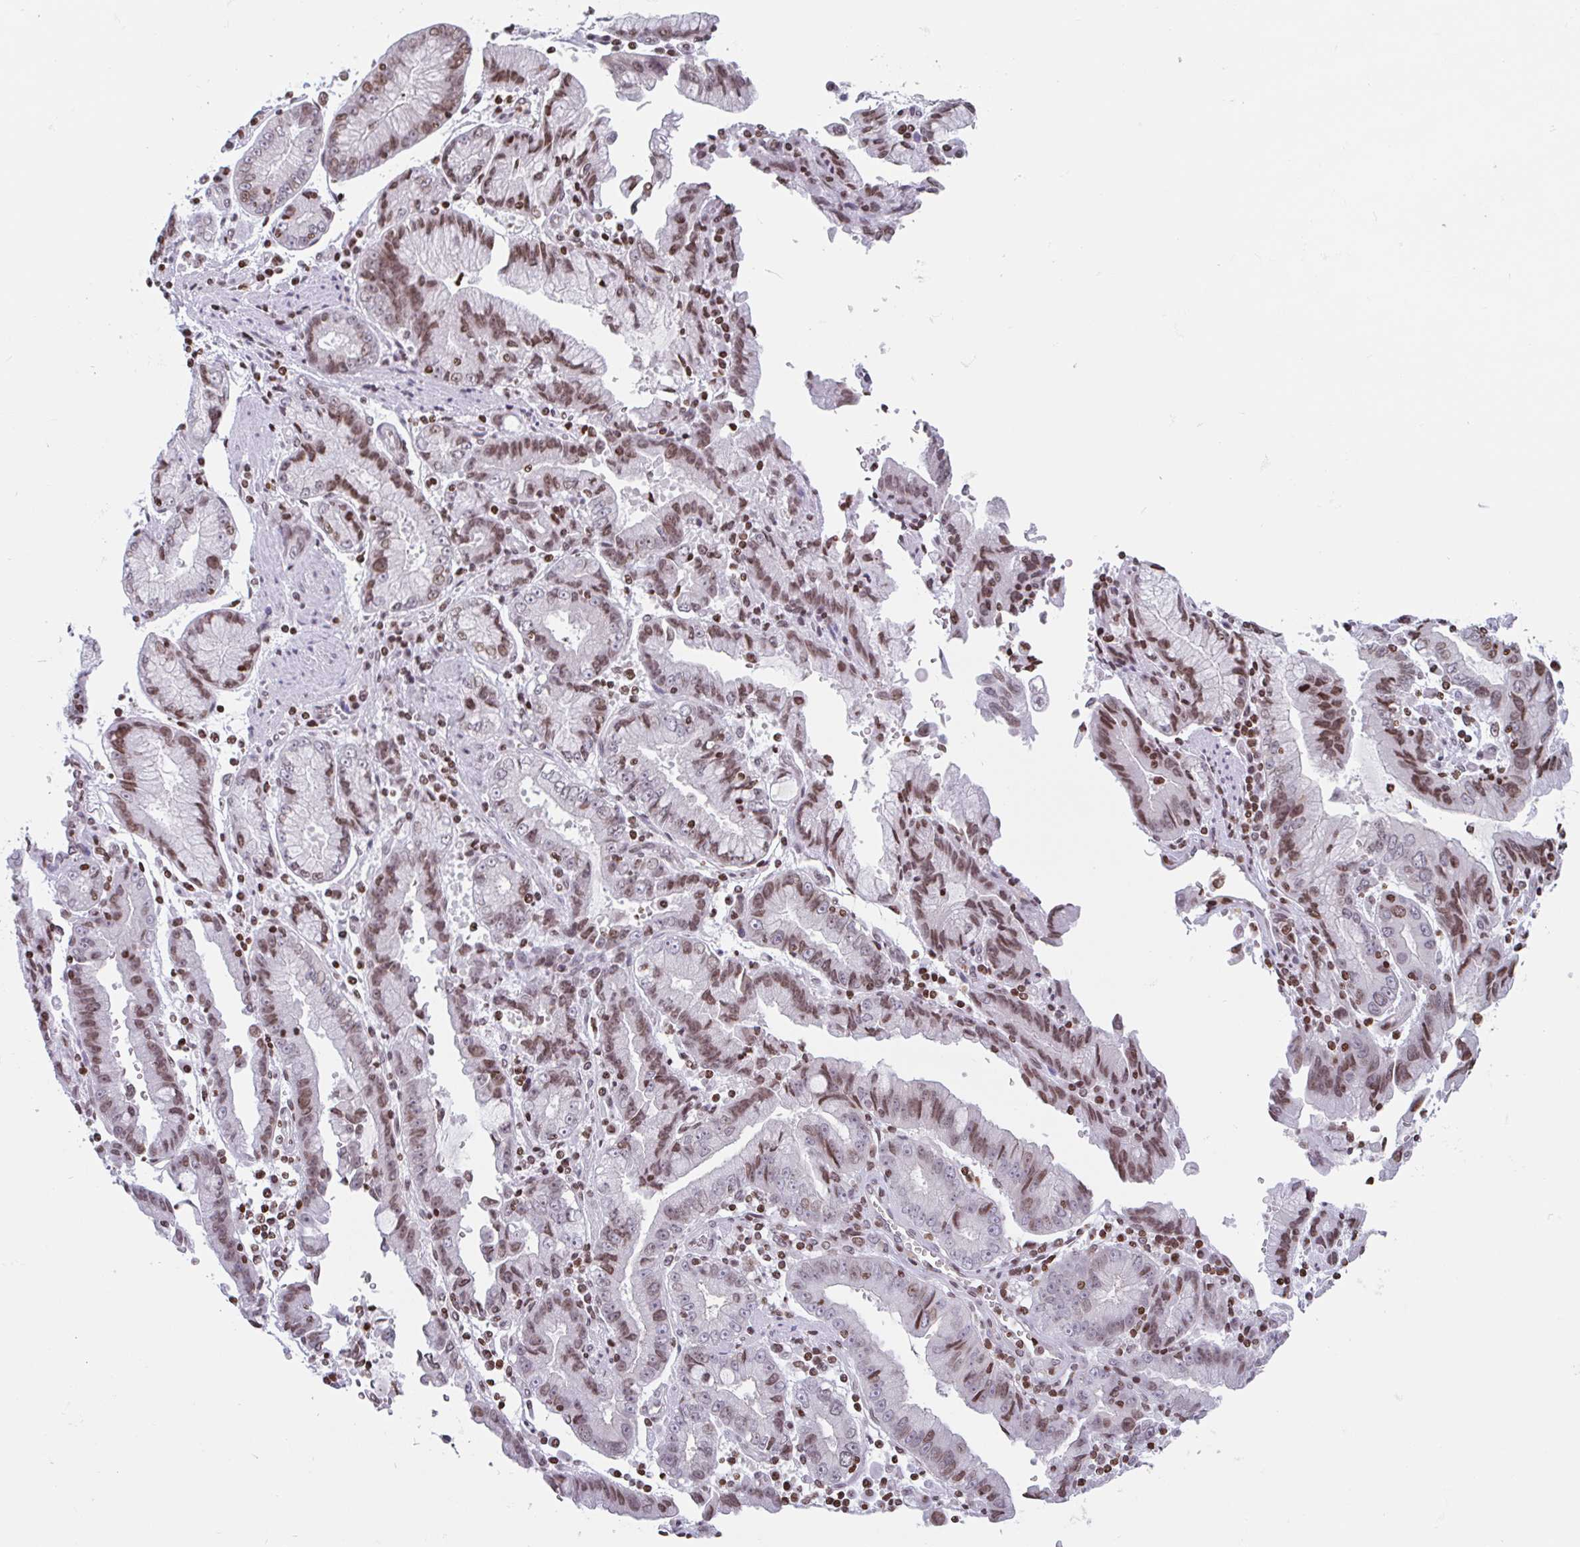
{"staining": {"intensity": "moderate", "quantity": ">75%", "location": "nuclear"}, "tissue": "stomach cancer", "cell_type": "Tumor cells", "image_type": "cancer", "snomed": [{"axis": "morphology", "description": "Adenocarcinoma, NOS"}, {"axis": "topography", "description": "Stomach"}], "caption": "Immunohistochemical staining of adenocarcinoma (stomach) demonstrates medium levels of moderate nuclear protein positivity in about >75% of tumor cells.", "gene": "NOL6", "patient": {"sex": "male", "age": 62}}